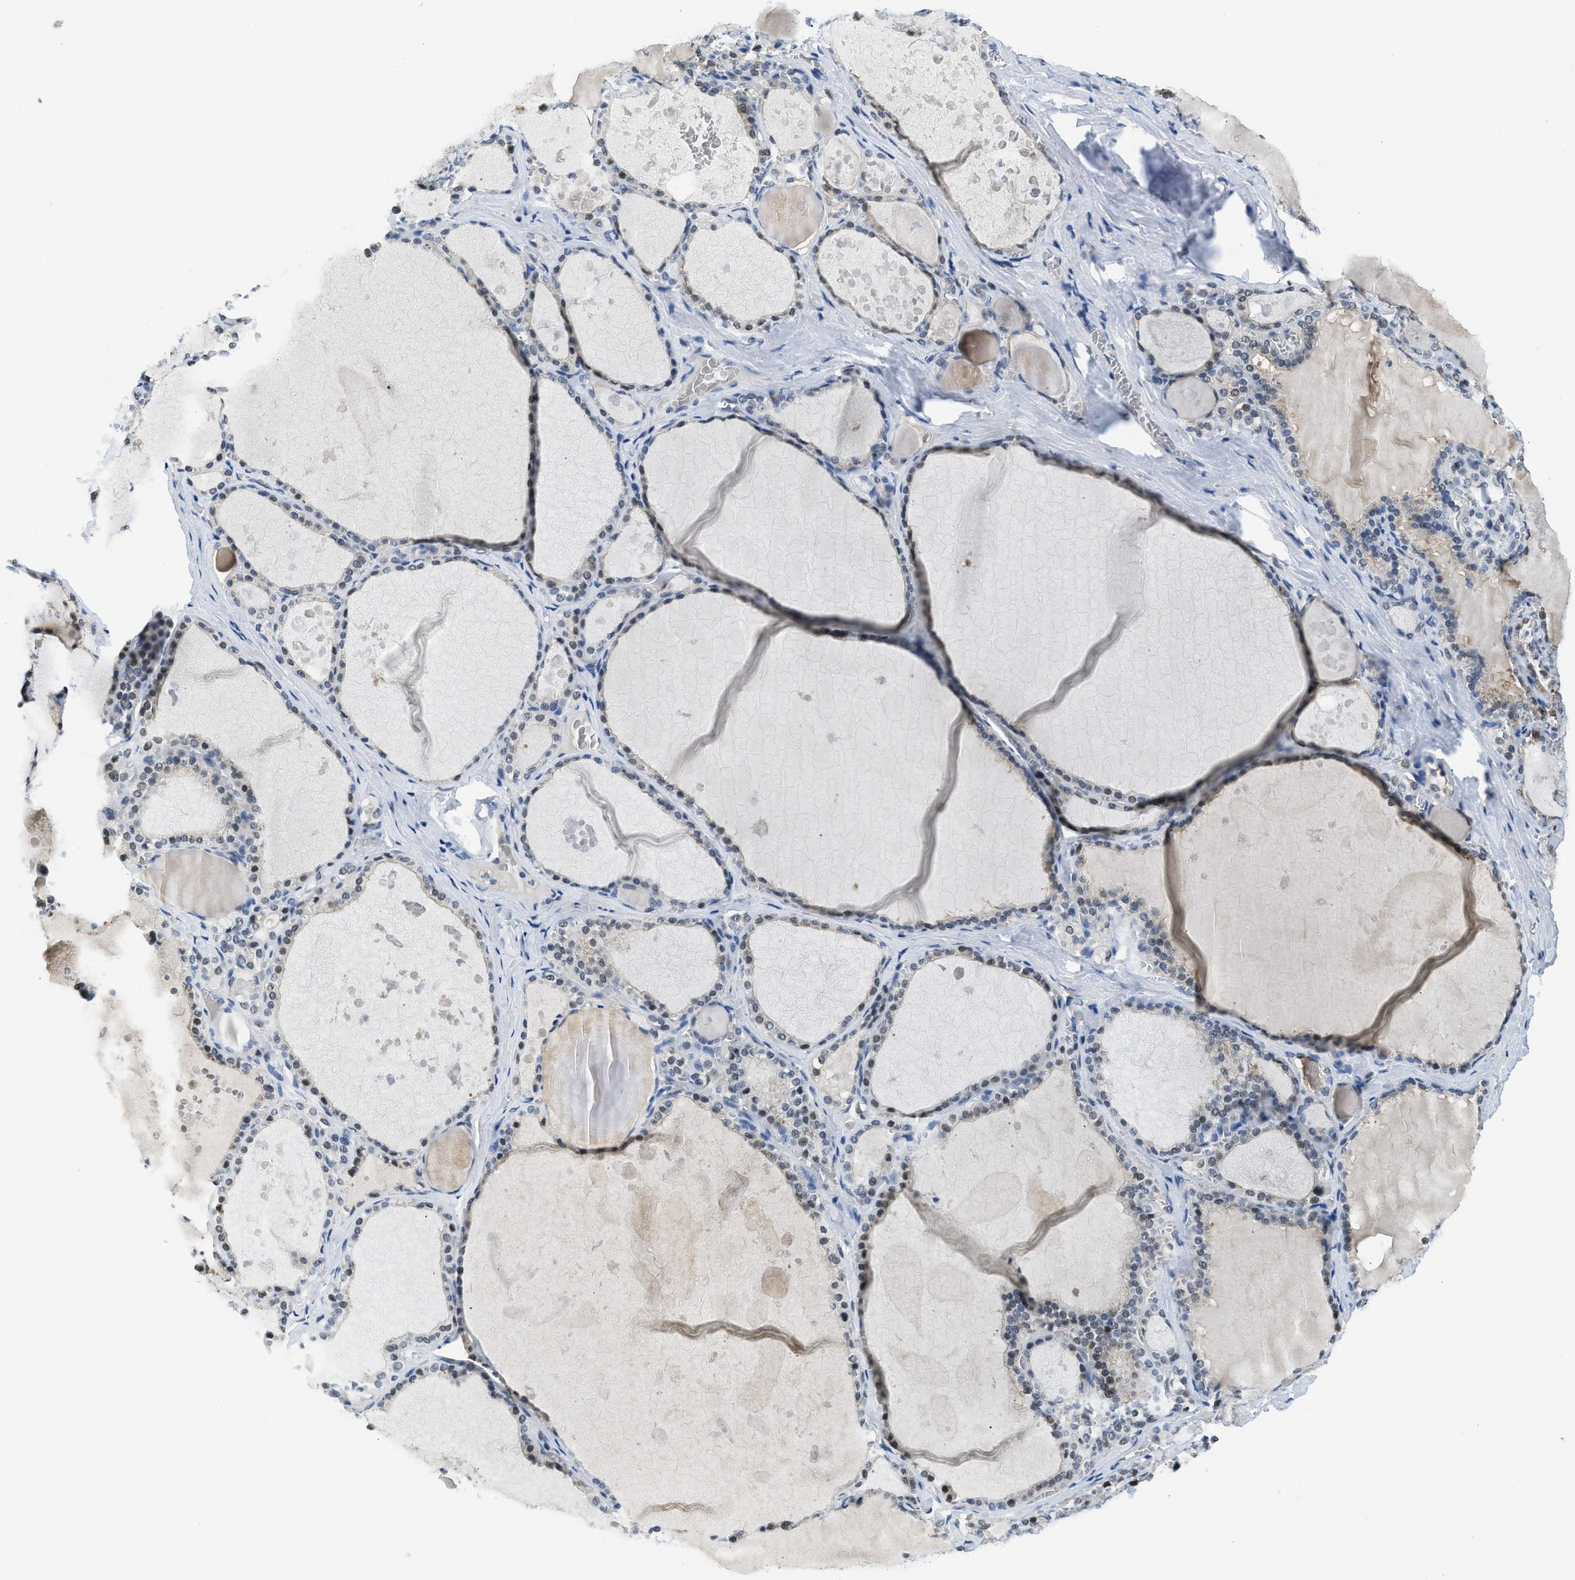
{"staining": {"intensity": "negative", "quantity": "none", "location": "none"}, "tissue": "thyroid gland", "cell_type": "Glandular cells", "image_type": "normal", "snomed": [{"axis": "morphology", "description": "Normal tissue, NOS"}, {"axis": "topography", "description": "Thyroid gland"}], "caption": "A high-resolution image shows immunohistochemistry (IHC) staining of unremarkable thyroid gland, which displays no significant positivity in glandular cells.", "gene": "ALX1", "patient": {"sex": "male", "age": 56}}